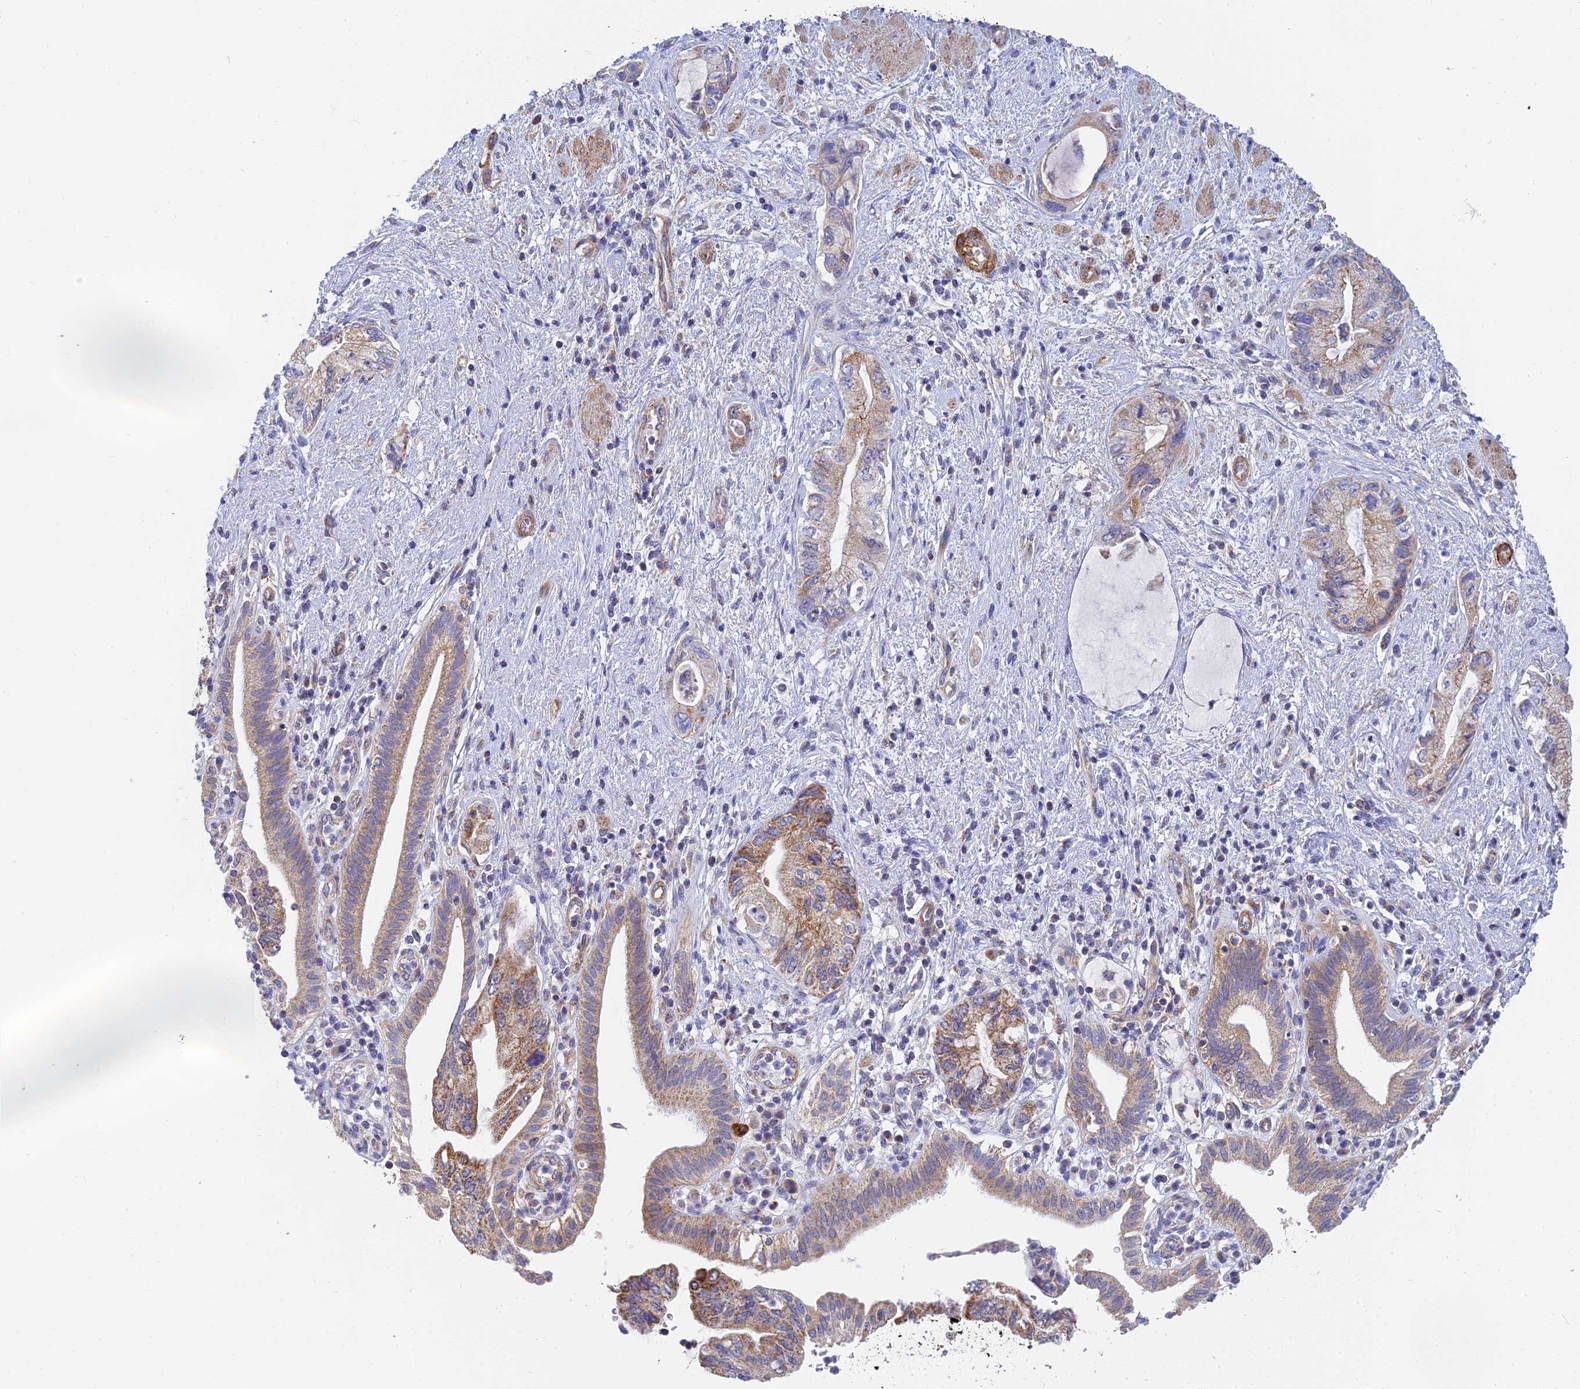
{"staining": {"intensity": "moderate", "quantity": "25%-75%", "location": "cytoplasmic/membranous"}, "tissue": "pancreatic cancer", "cell_type": "Tumor cells", "image_type": "cancer", "snomed": [{"axis": "morphology", "description": "Adenocarcinoma, NOS"}, {"axis": "topography", "description": "Pancreas"}], "caption": "Pancreatic cancer tissue shows moderate cytoplasmic/membranous staining in approximately 25%-75% of tumor cells, visualized by immunohistochemistry. The staining was performed using DAB (3,3'-diaminobenzidine) to visualize the protein expression in brown, while the nuclei were stained in blue with hematoxylin (Magnification: 20x).", "gene": "MRPL15", "patient": {"sex": "female", "age": 73}}